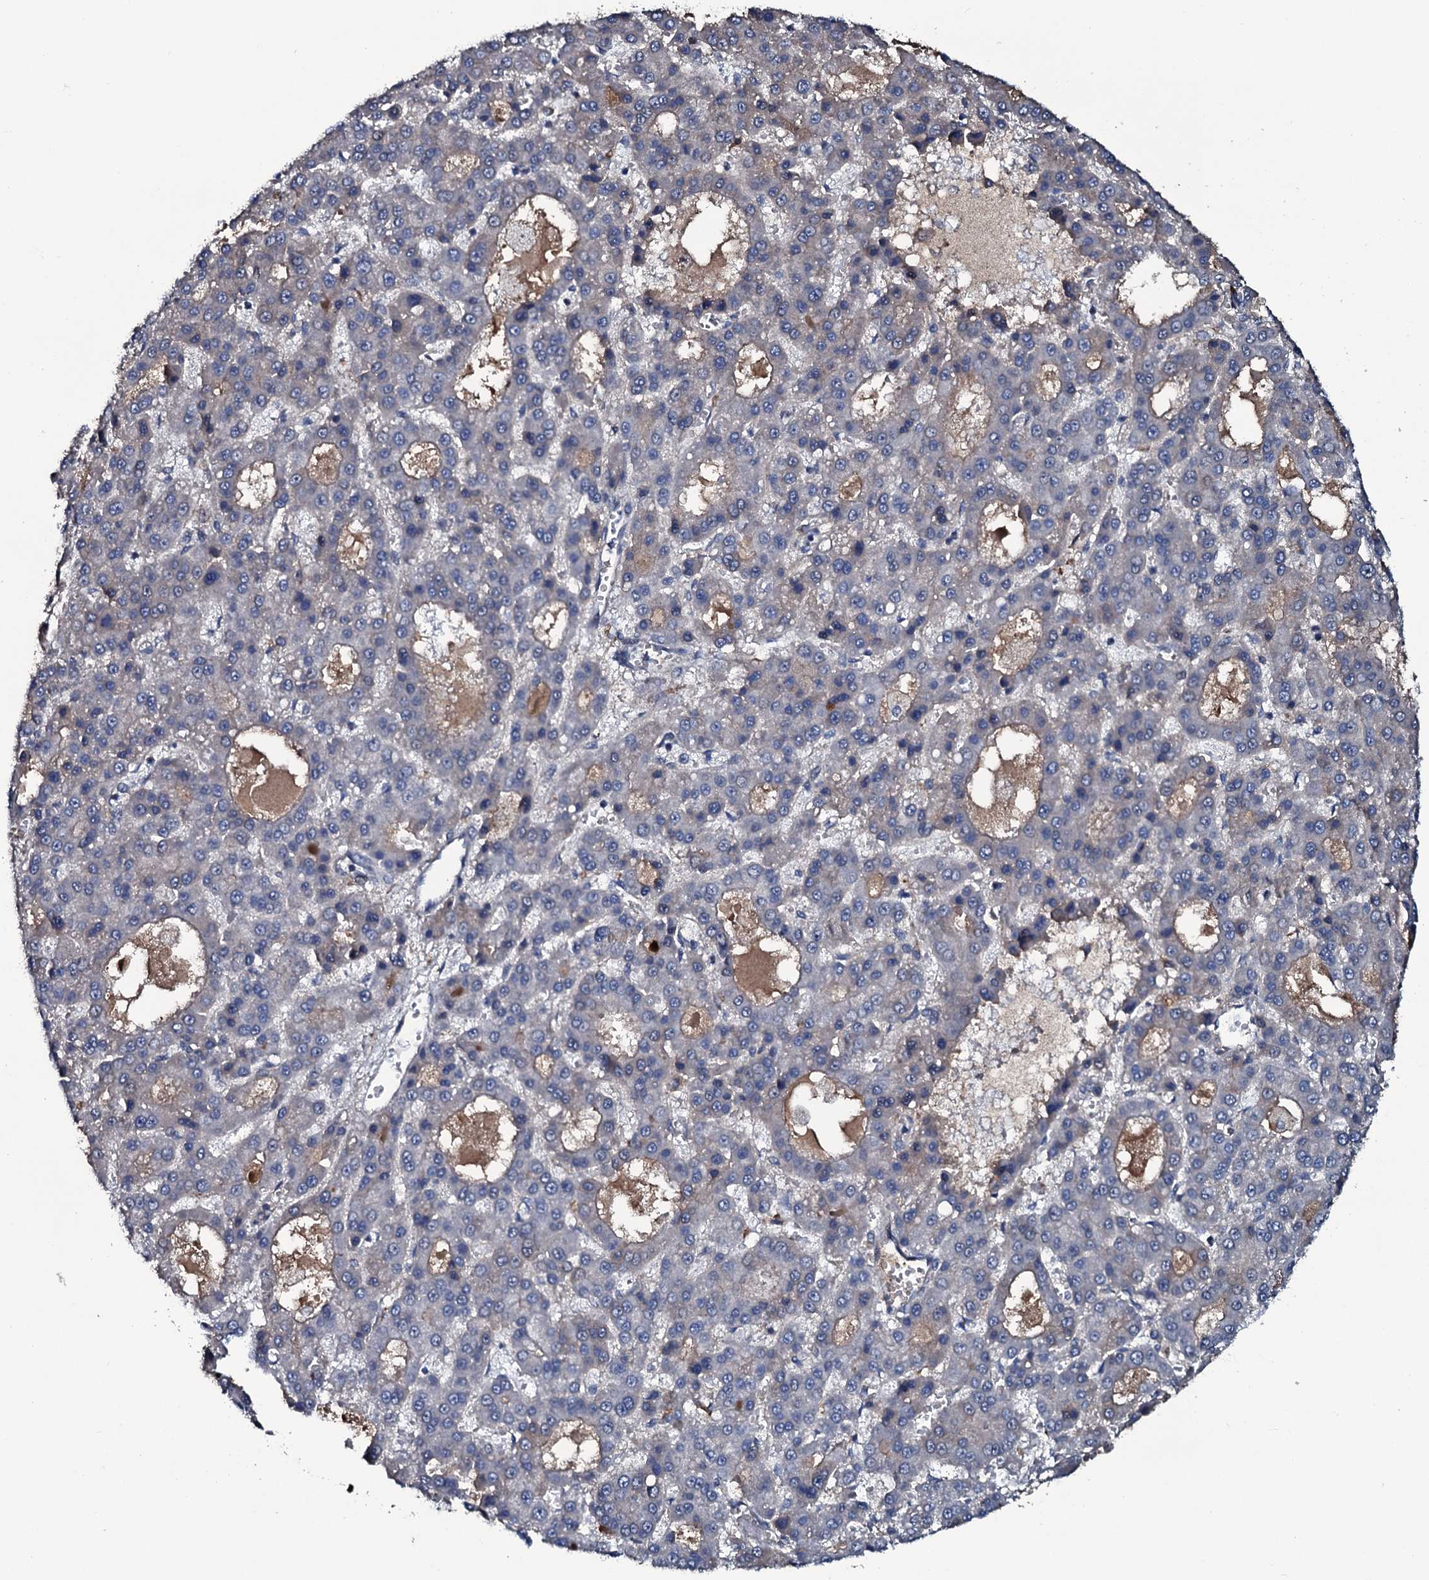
{"staining": {"intensity": "negative", "quantity": "none", "location": "none"}, "tissue": "liver cancer", "cell_type": "Tumor cells", "image_type": "cancer", "snomed": [{"axis": "morphology", "description": "Carcinoma, Hepatocellular, NOS"}, {"axis": "topography", "description": "Liver"}], "caption": "A high-resolution micrograph shows immunohistochemistry staining of liver cancer (hepatocellular carcinoma), which reveals no significant staining in tumor cells.", "gene": "LYG2", "patient": {"sex": "male", "age": 70}}